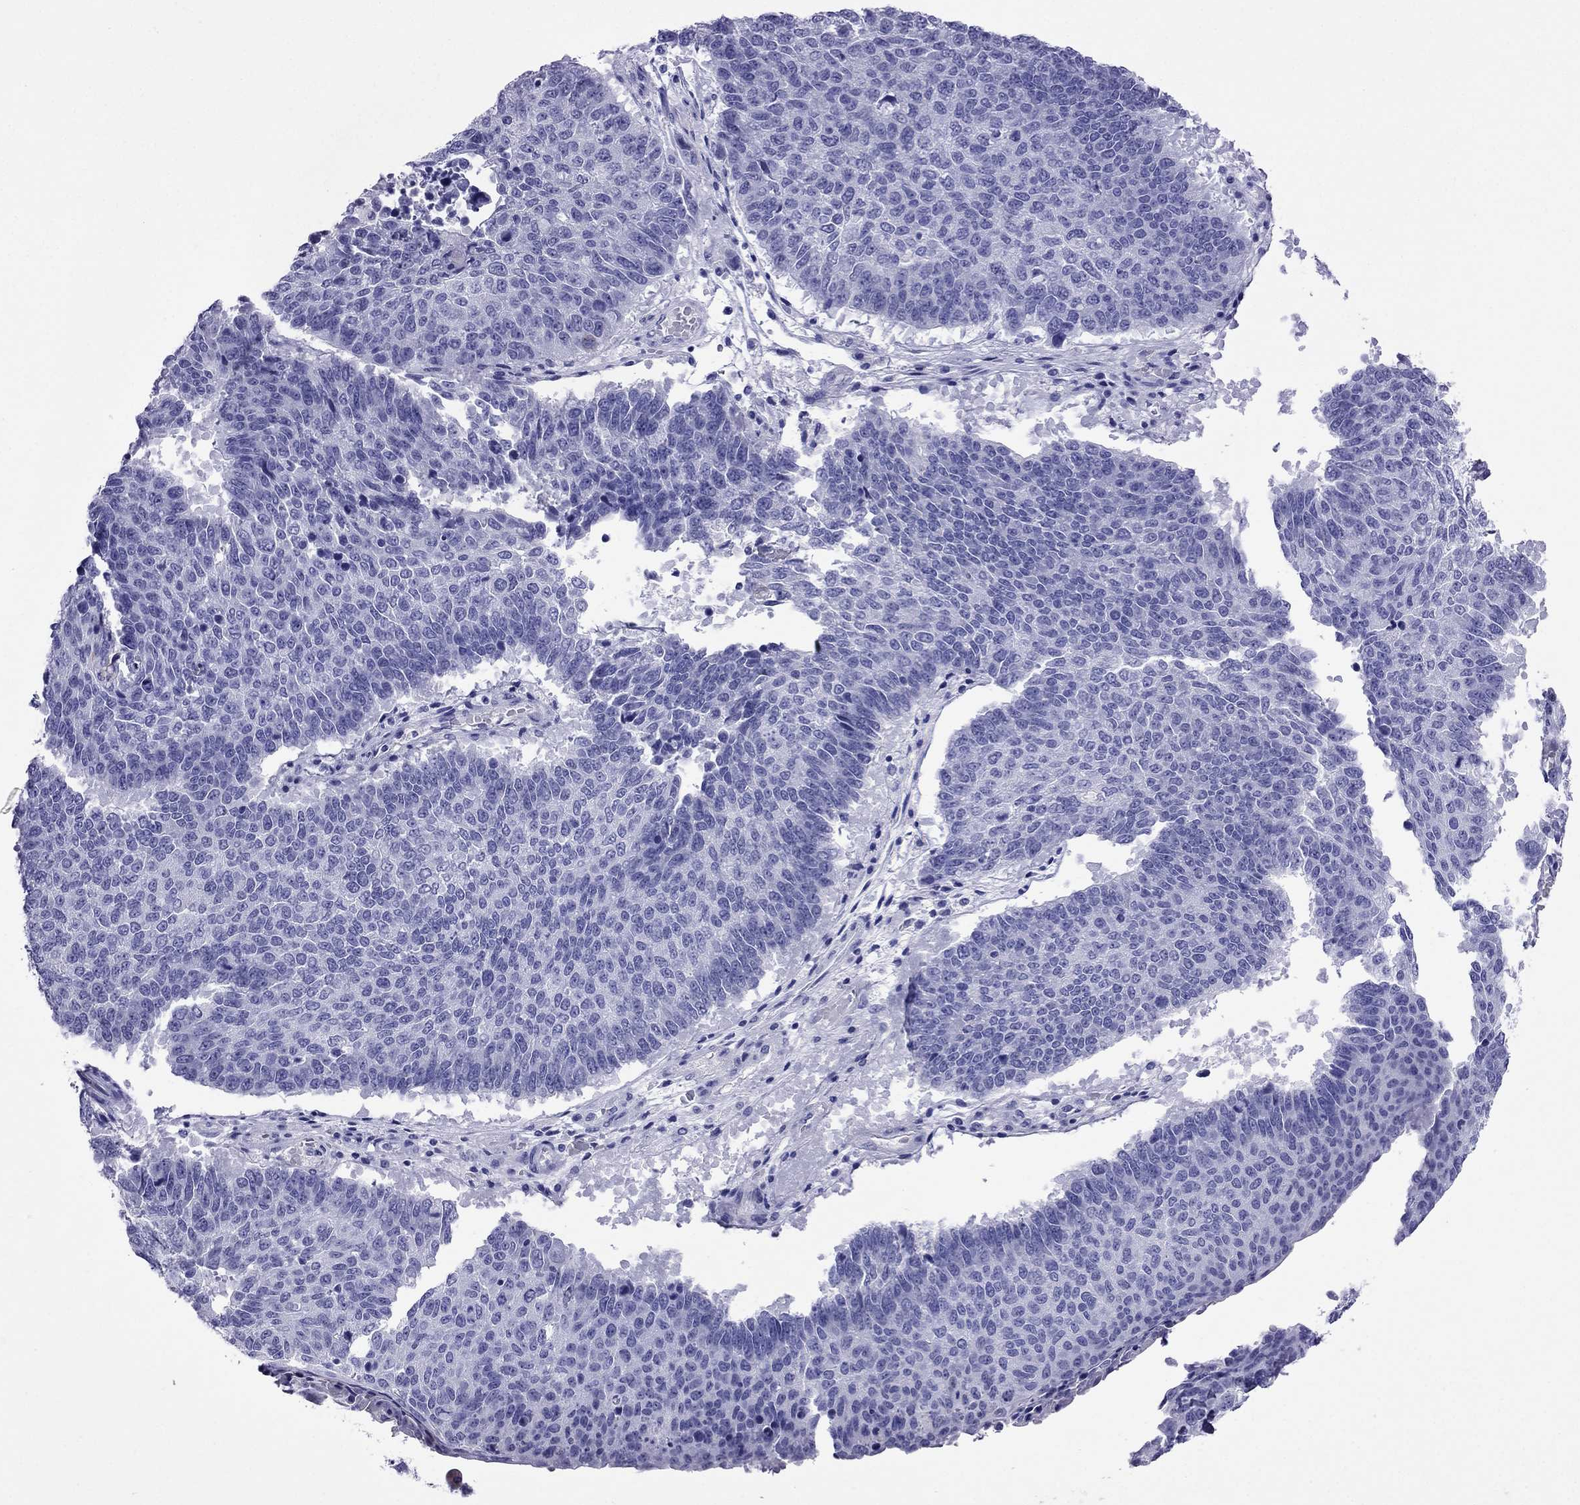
{"staining": {"intensity": "negative", "quantity": "none", "location": "none"}, "tissue": "lung cancer", "cell_type": "Tumor cells", "image_type": "cancer", "snomed": [{"axis": "morphology", "description": "Squamous cell carcinoma, NOS"}, {"axis": "topography", "description": "Lung"}], "caption": "High power microscopy photomicrograph of an immunohistochemistry (IHC) photomicrograph of squamous cell carcinoma (lung), revealing no significant staining in tumor cells.", "gene": "CRYBA1", "patient": {"sex": "male", "age": 73}}